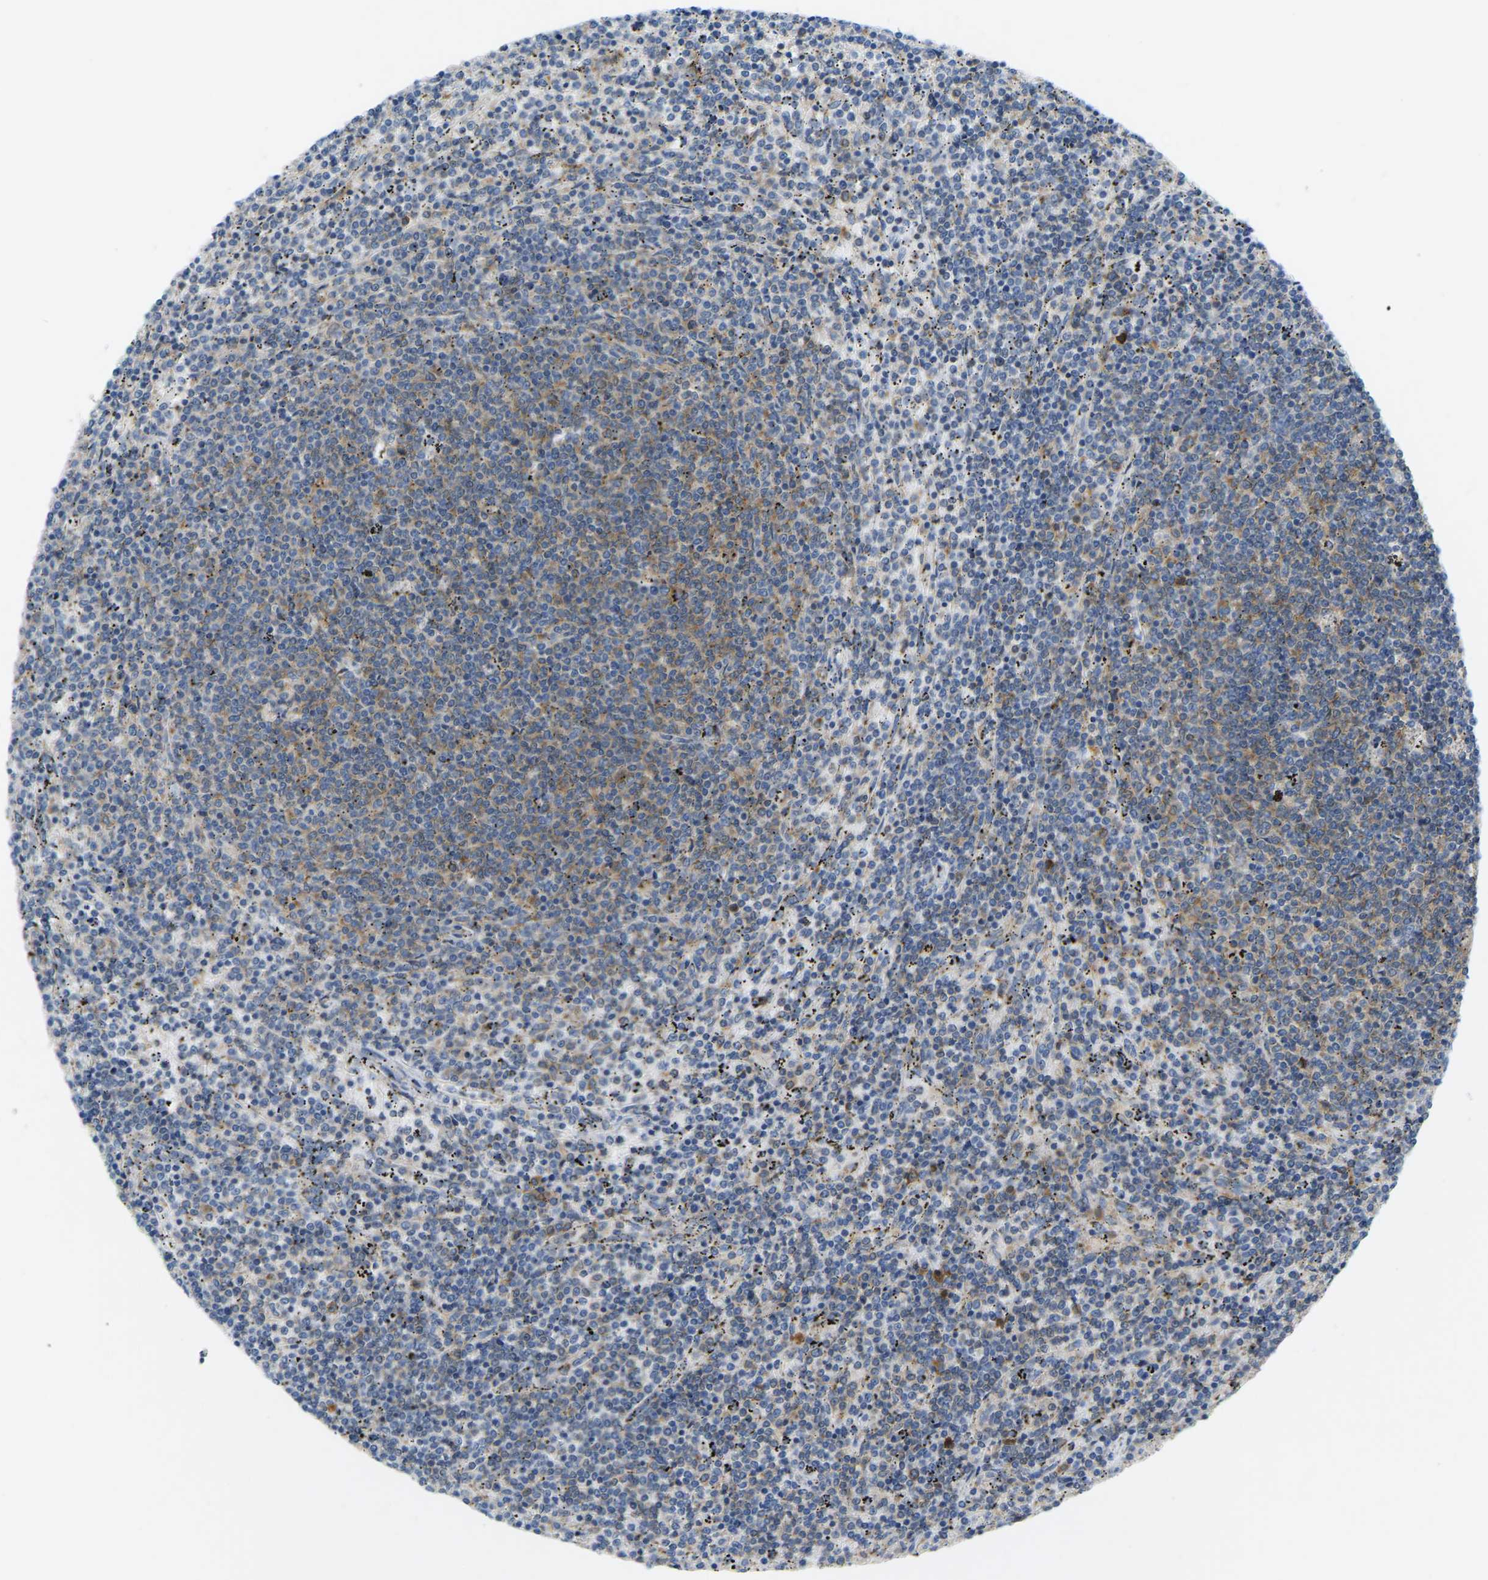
{"staining": {"intensity": "moderate", "quantity": "<25%", "location": "cytoplasmic/membranous"}, "tissue": "lymphoma", "cell_type": "Tumor cells", "image_type": "cancer", "snomed": [{"axis": "morphology", "description": "Malignant lymphoma, non-Hodgkin's type, Low grade"}, {"axis": "topography", "description": "Spleen"}], "caption": "A micrograph showing moderate cytoplasmic/membranous staining in approximately <25% of tumor cells in malignant lymphoma, non-Hodgkin's type (low-grade), as visualized by brown immunohistochemical staining.", "gene": "SND1", "patient": {"sex": "female", "age": 50}}